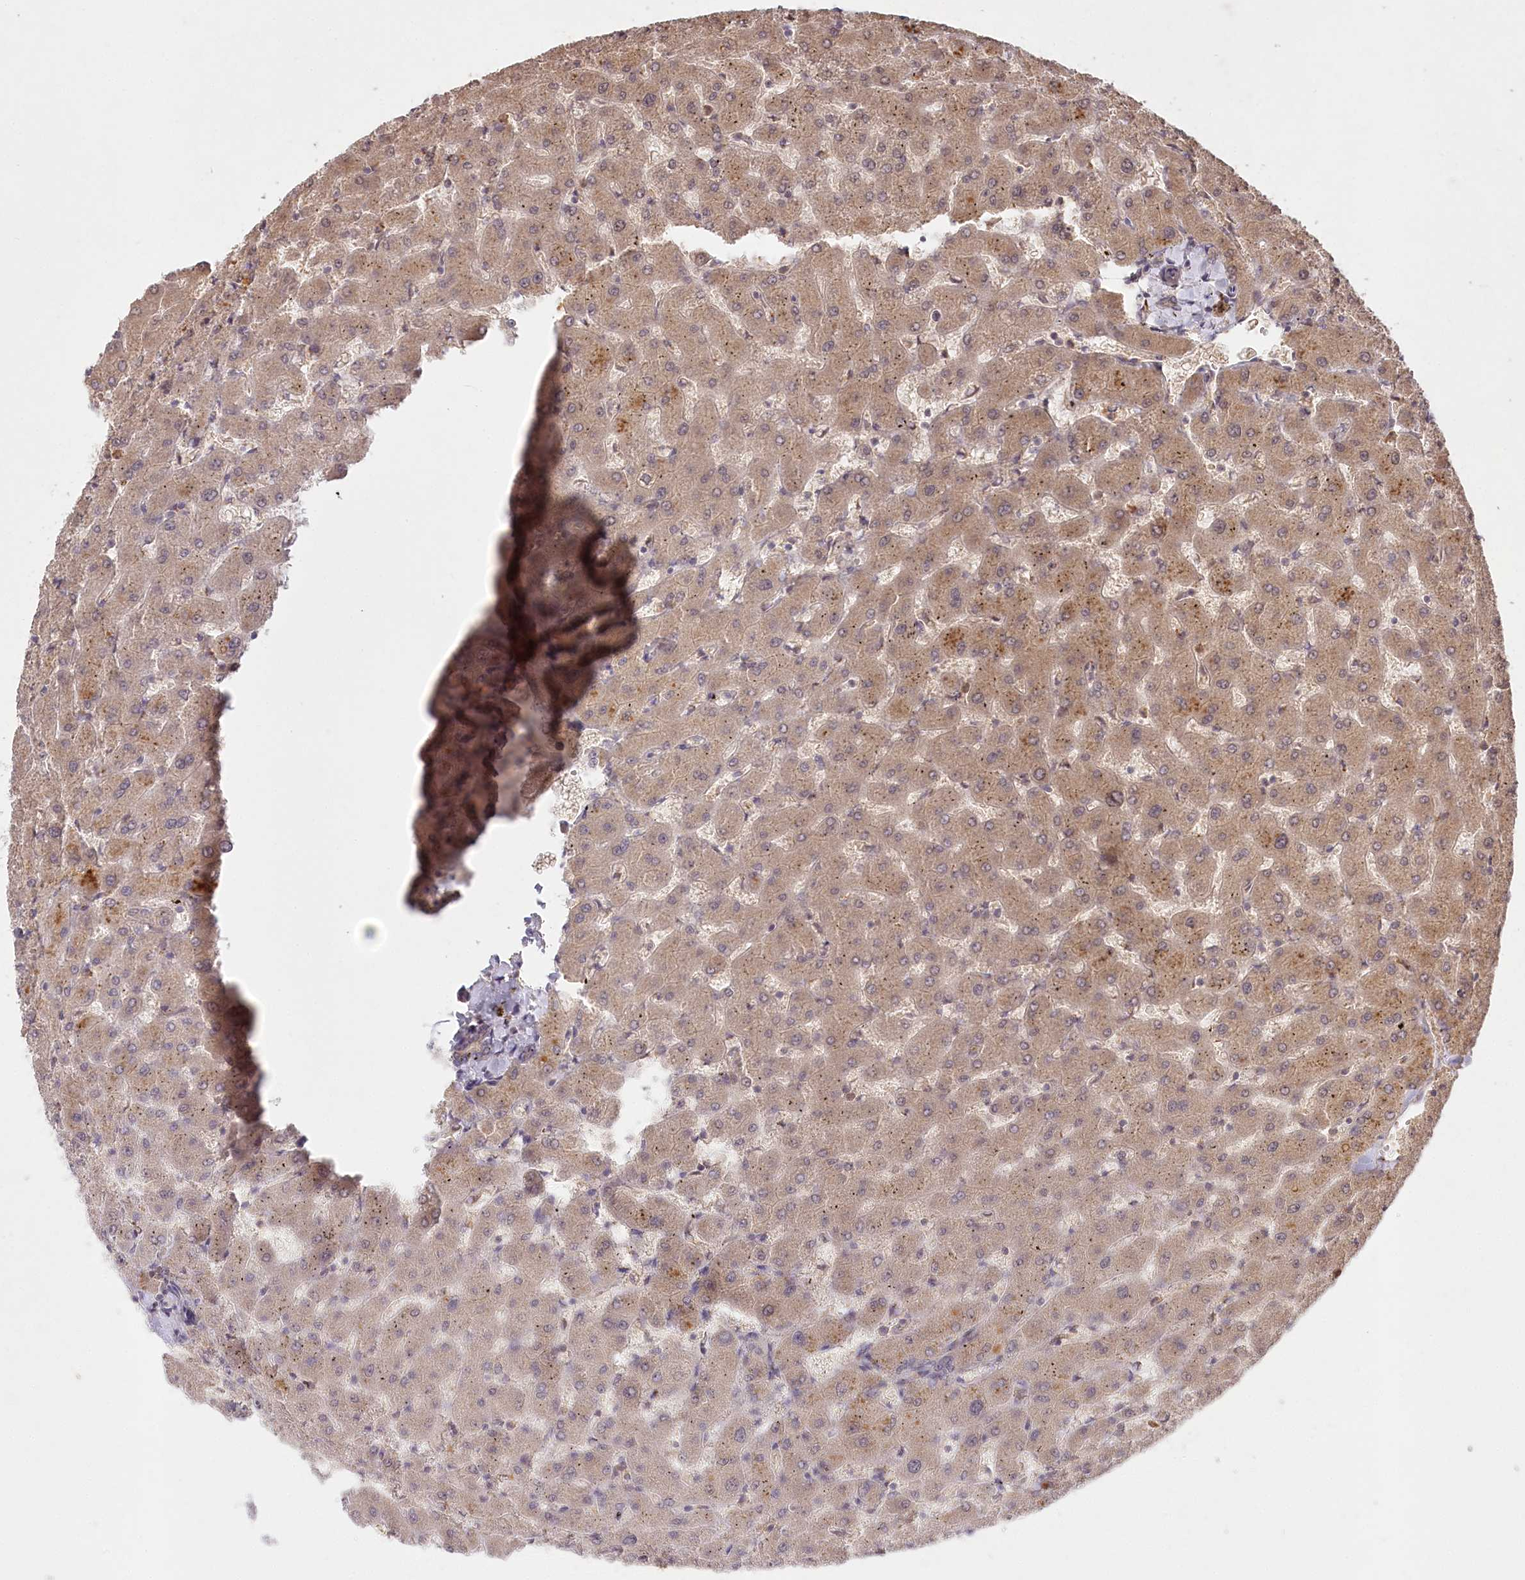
{"staining": {"intensity": "weak", "quantity": "25%-75%", "location": "cytoplasmic/membranous"}, "tissue": "liver", "cell_type": "Cholangiocytes", "image_type": "normal", "snomed": [{"axis": "morphology", "description": "Normal tissue, NOS"}, {"axis": "topography", "description": "Liver"}], "caption": "Weak cytoplasmic/membranous protein staining is present in about 25%-75% of cholangiocytes in liver. (IHC, brightfield microscopy, high magnification).", "gene": "IRAK1BP1", "patient": {"sex": "female", "age": 63}}